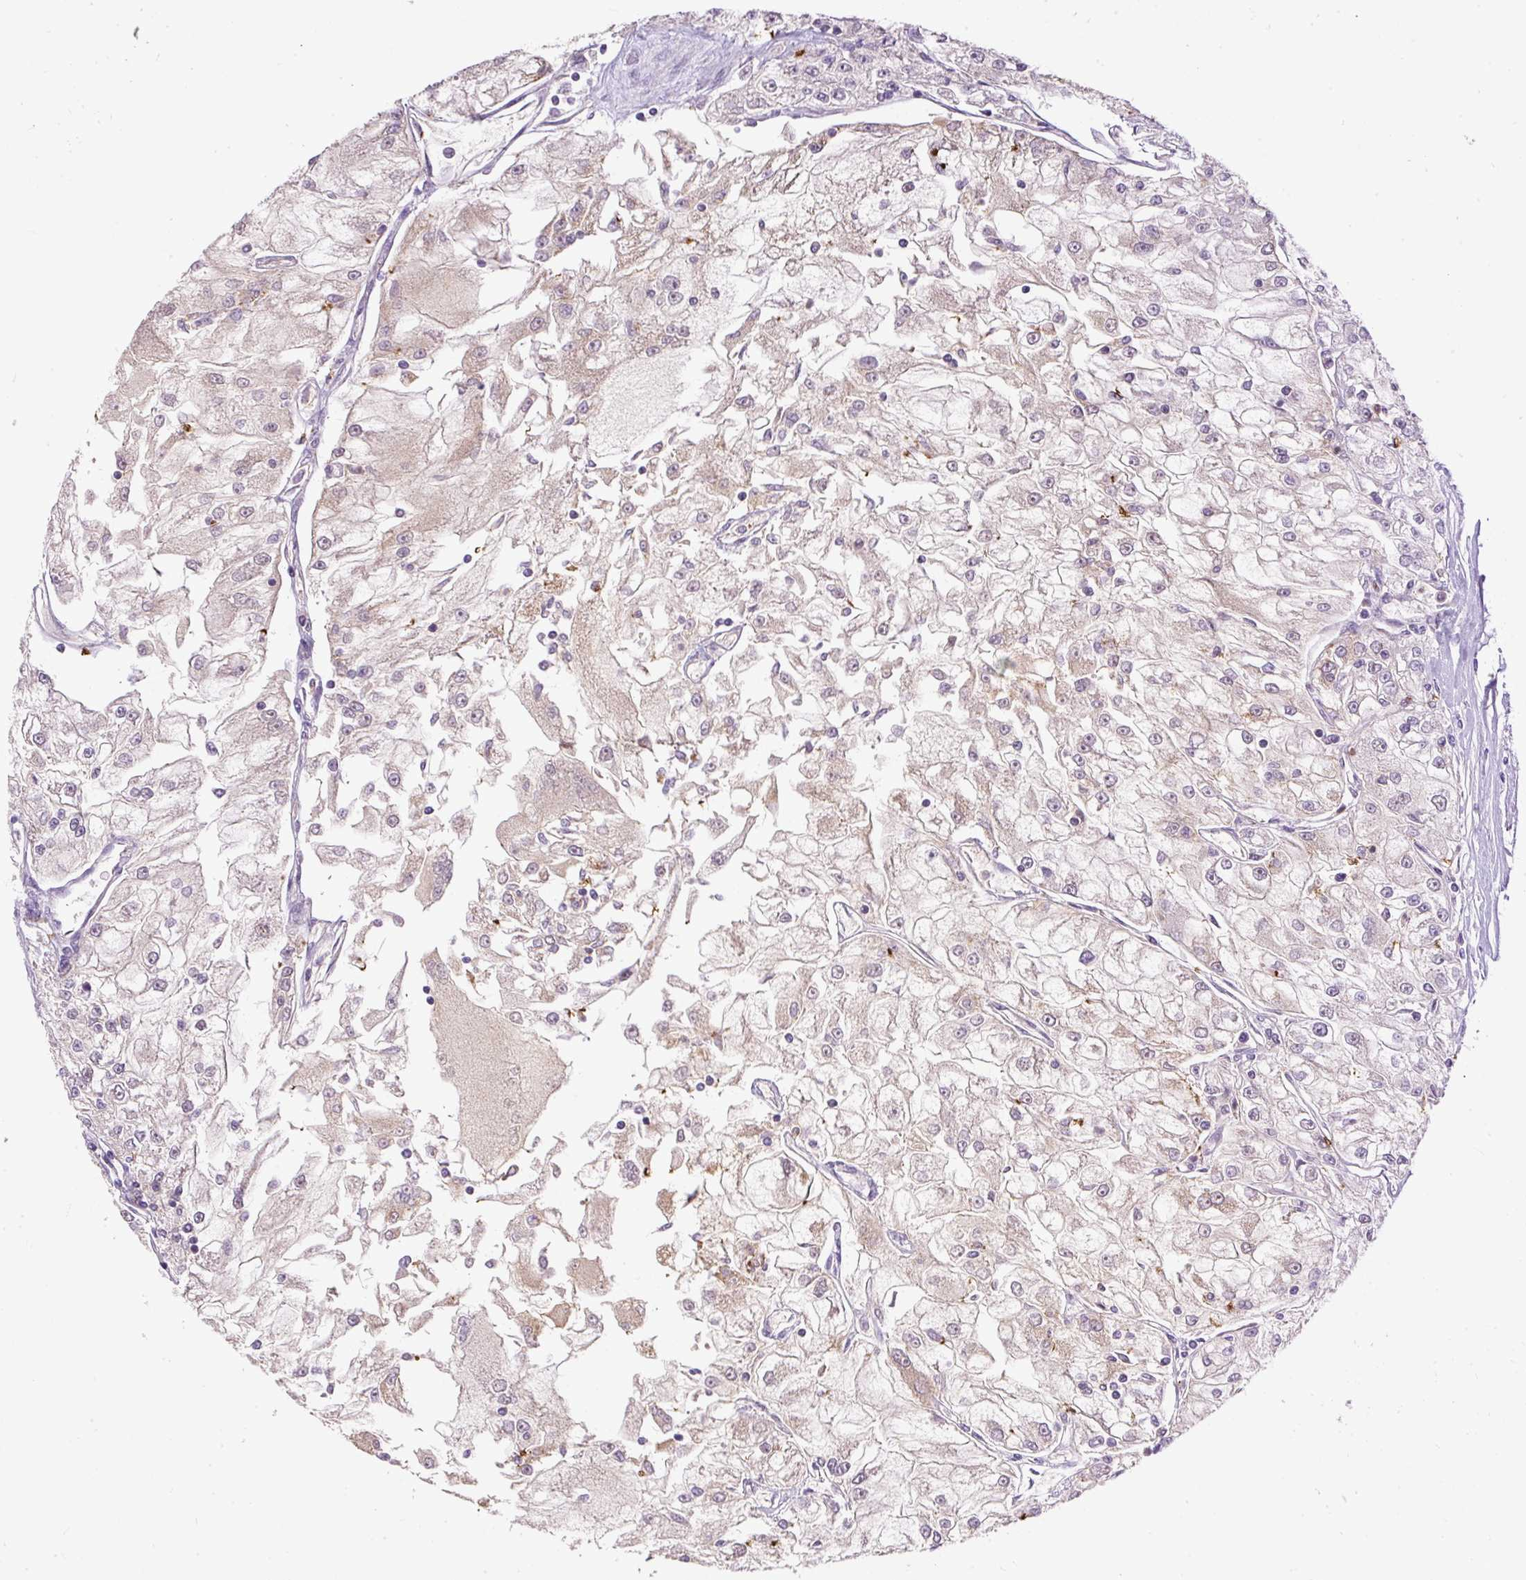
{"staining": {"intensity": "weak", "quantity": "<25%", "location": "cytoplasmic/membranous"}, "tissue": "renal cancer", "cell_type": "Tumor cells", "image_type": "cancer", "snomed": [{"axis": "morphology", "description": "Adenocarcinoma, NOS"}, {"axis": "topography", "description": "Kidney"}], "caption": "An immunohistochemistry (IHC) image of renal adenocarcinoma is shown. There is no staining in tumor cells of renal adenocarcinoma.", "gene": "CTTNBP2", "patient": {"sex": "female", "age": 72}}